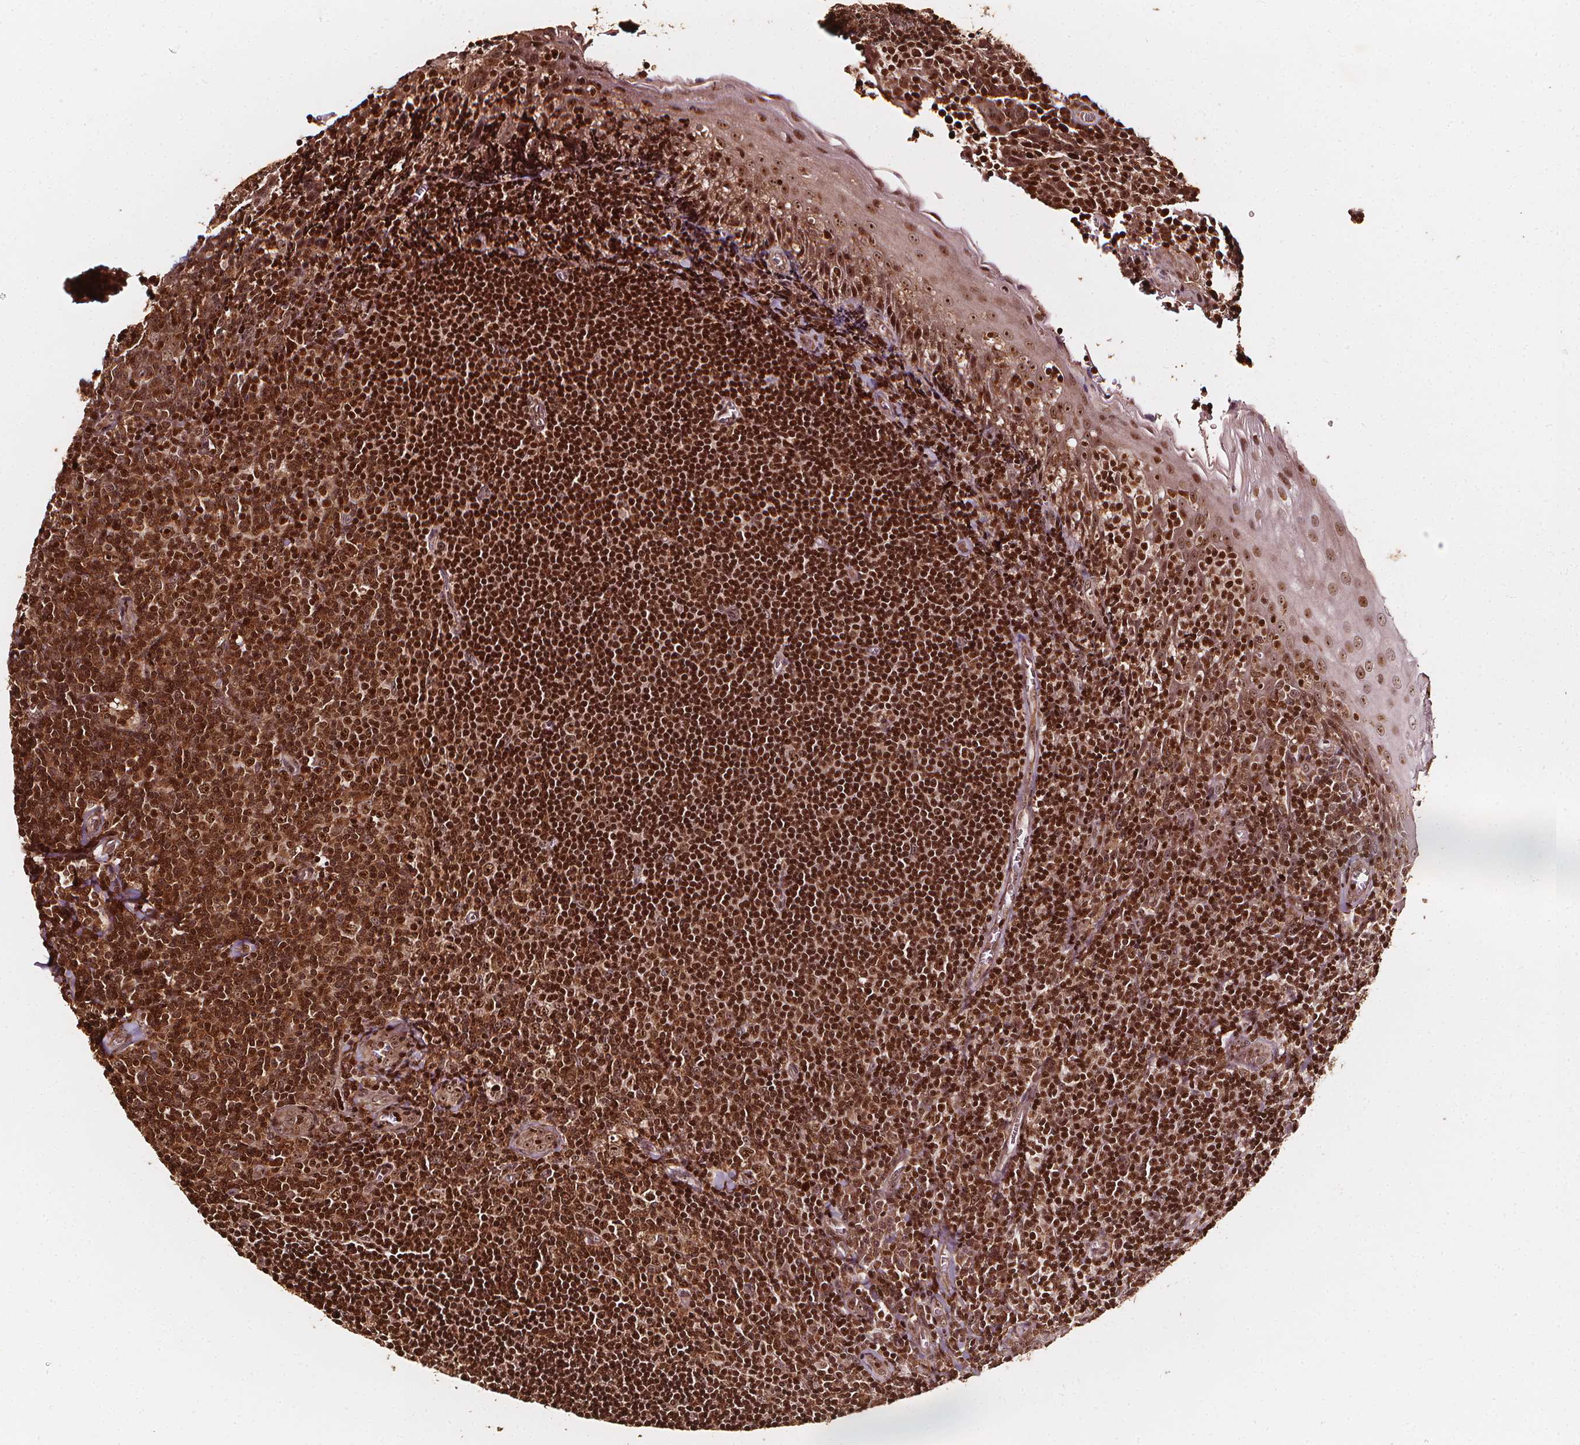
{"staining": {"intensity": "strong", "quantity": ">75%", "location": "nuclear"}, "tissue": "tonsil", "cell_type": "Germinal center cells", "image_type": "normal", "snomed": [{"axis": "morphology", "description": "Normal tissue, NOS"}, {"axis": "morphology", "description": "Inflammation, NOS"}, {"axis": "topography", "description": "Tonsil"}], "caption": "Tonsil stained with immunohistochemistry shows strong nuclear staining in approximately >75% of germinal center cells.", "gene": "EXOSC9", "patient": {"sex": "female", "age": 31}}